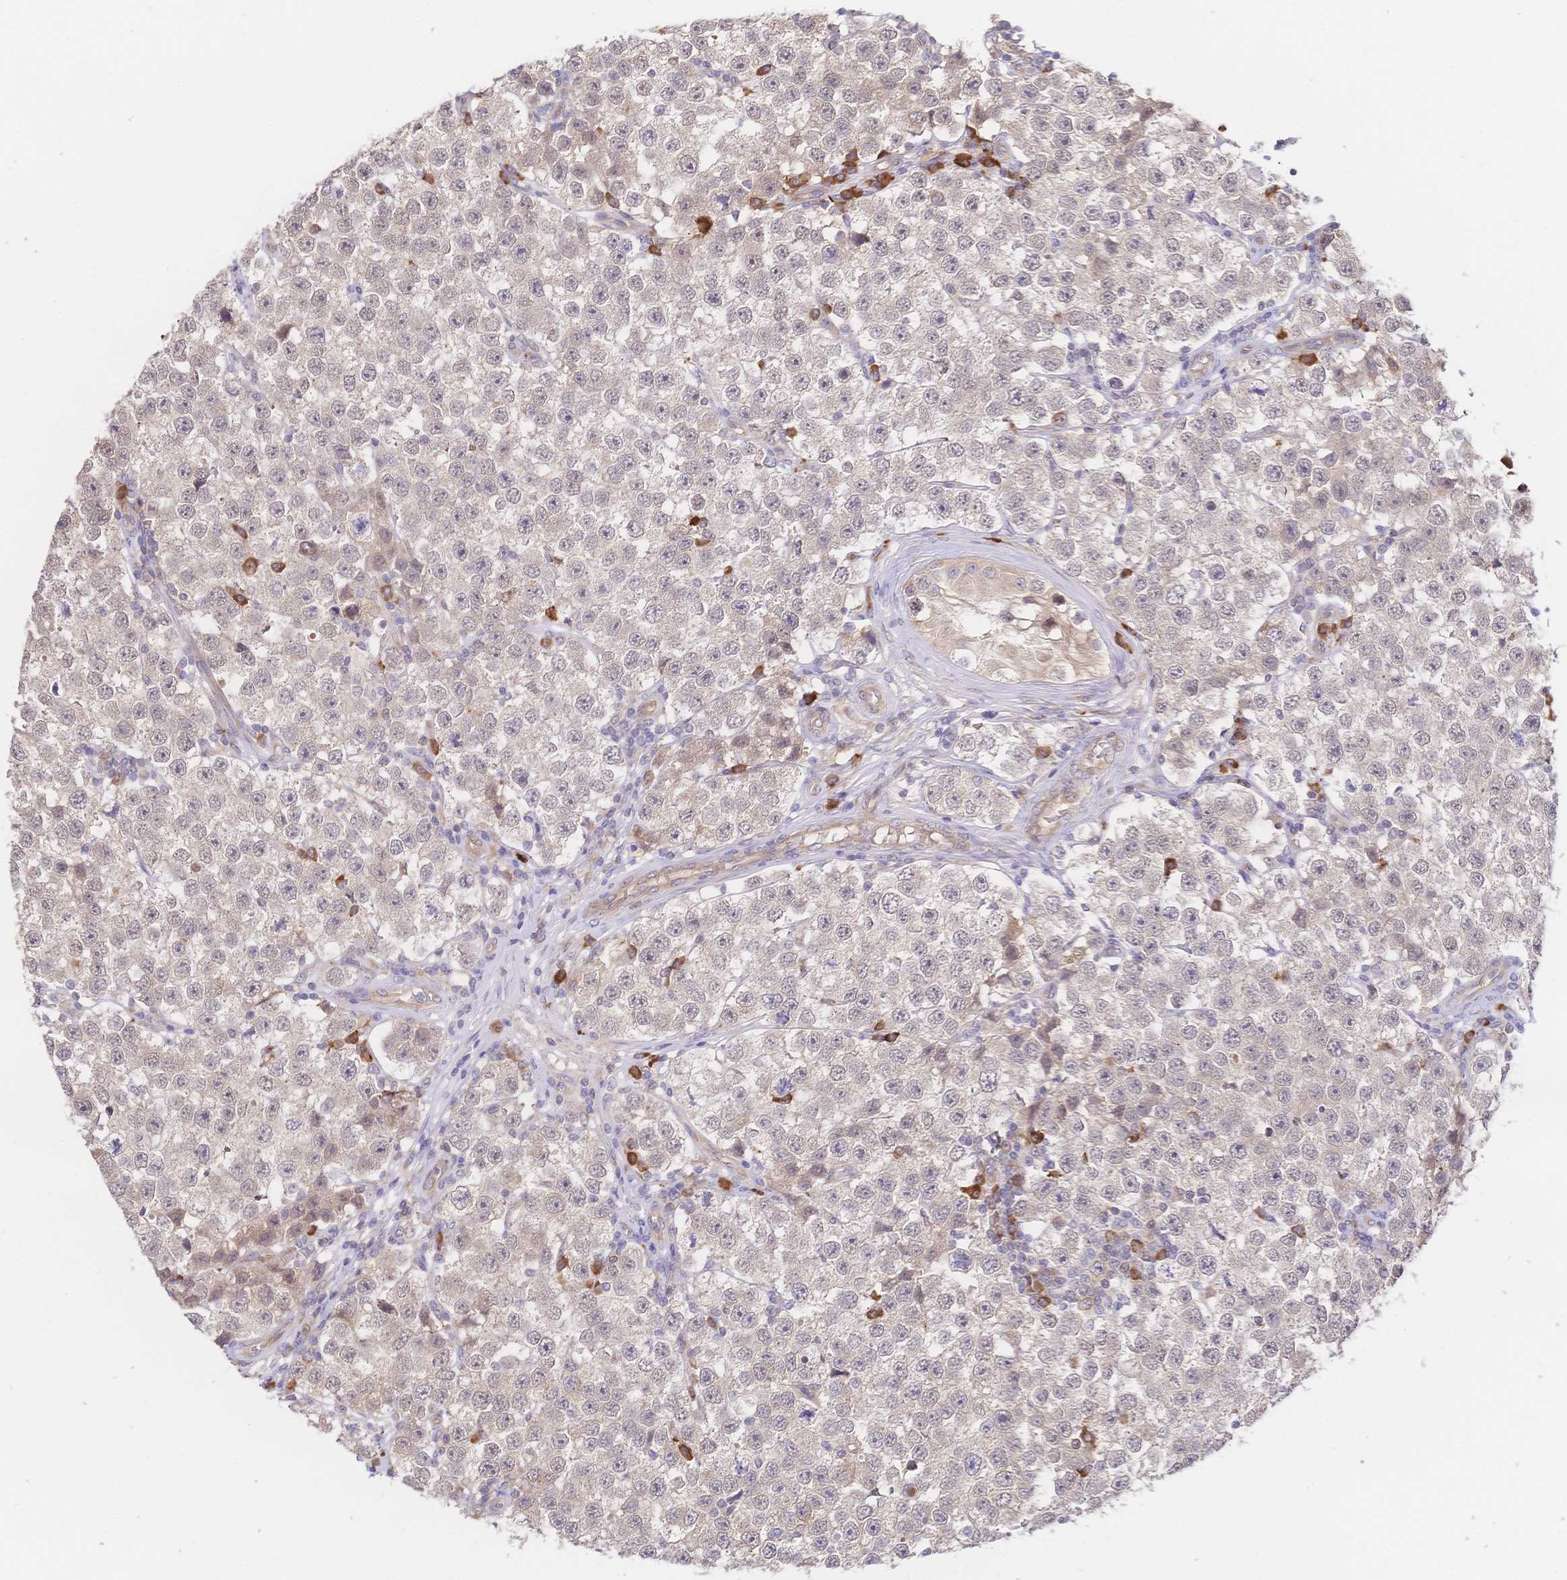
{"staining": {"intensity": "weak", "quantity": "25%-75%", "location": "nuclear"}, "tissue": "testis cancer", "cell_type": "Tumor cells", "image_type": "cancer", "snomed": [{"axis": "morphology", "description": "Seminoma, NOS"}, {"axis": "topography", "description": "Testis"}], "caption": "A brown stain labels weak nuclear staining of a protein in human testis cancer (seminoma) tumor cells.", "gene": "LMO4", "patient": {"sex": "male", "age": 34}}